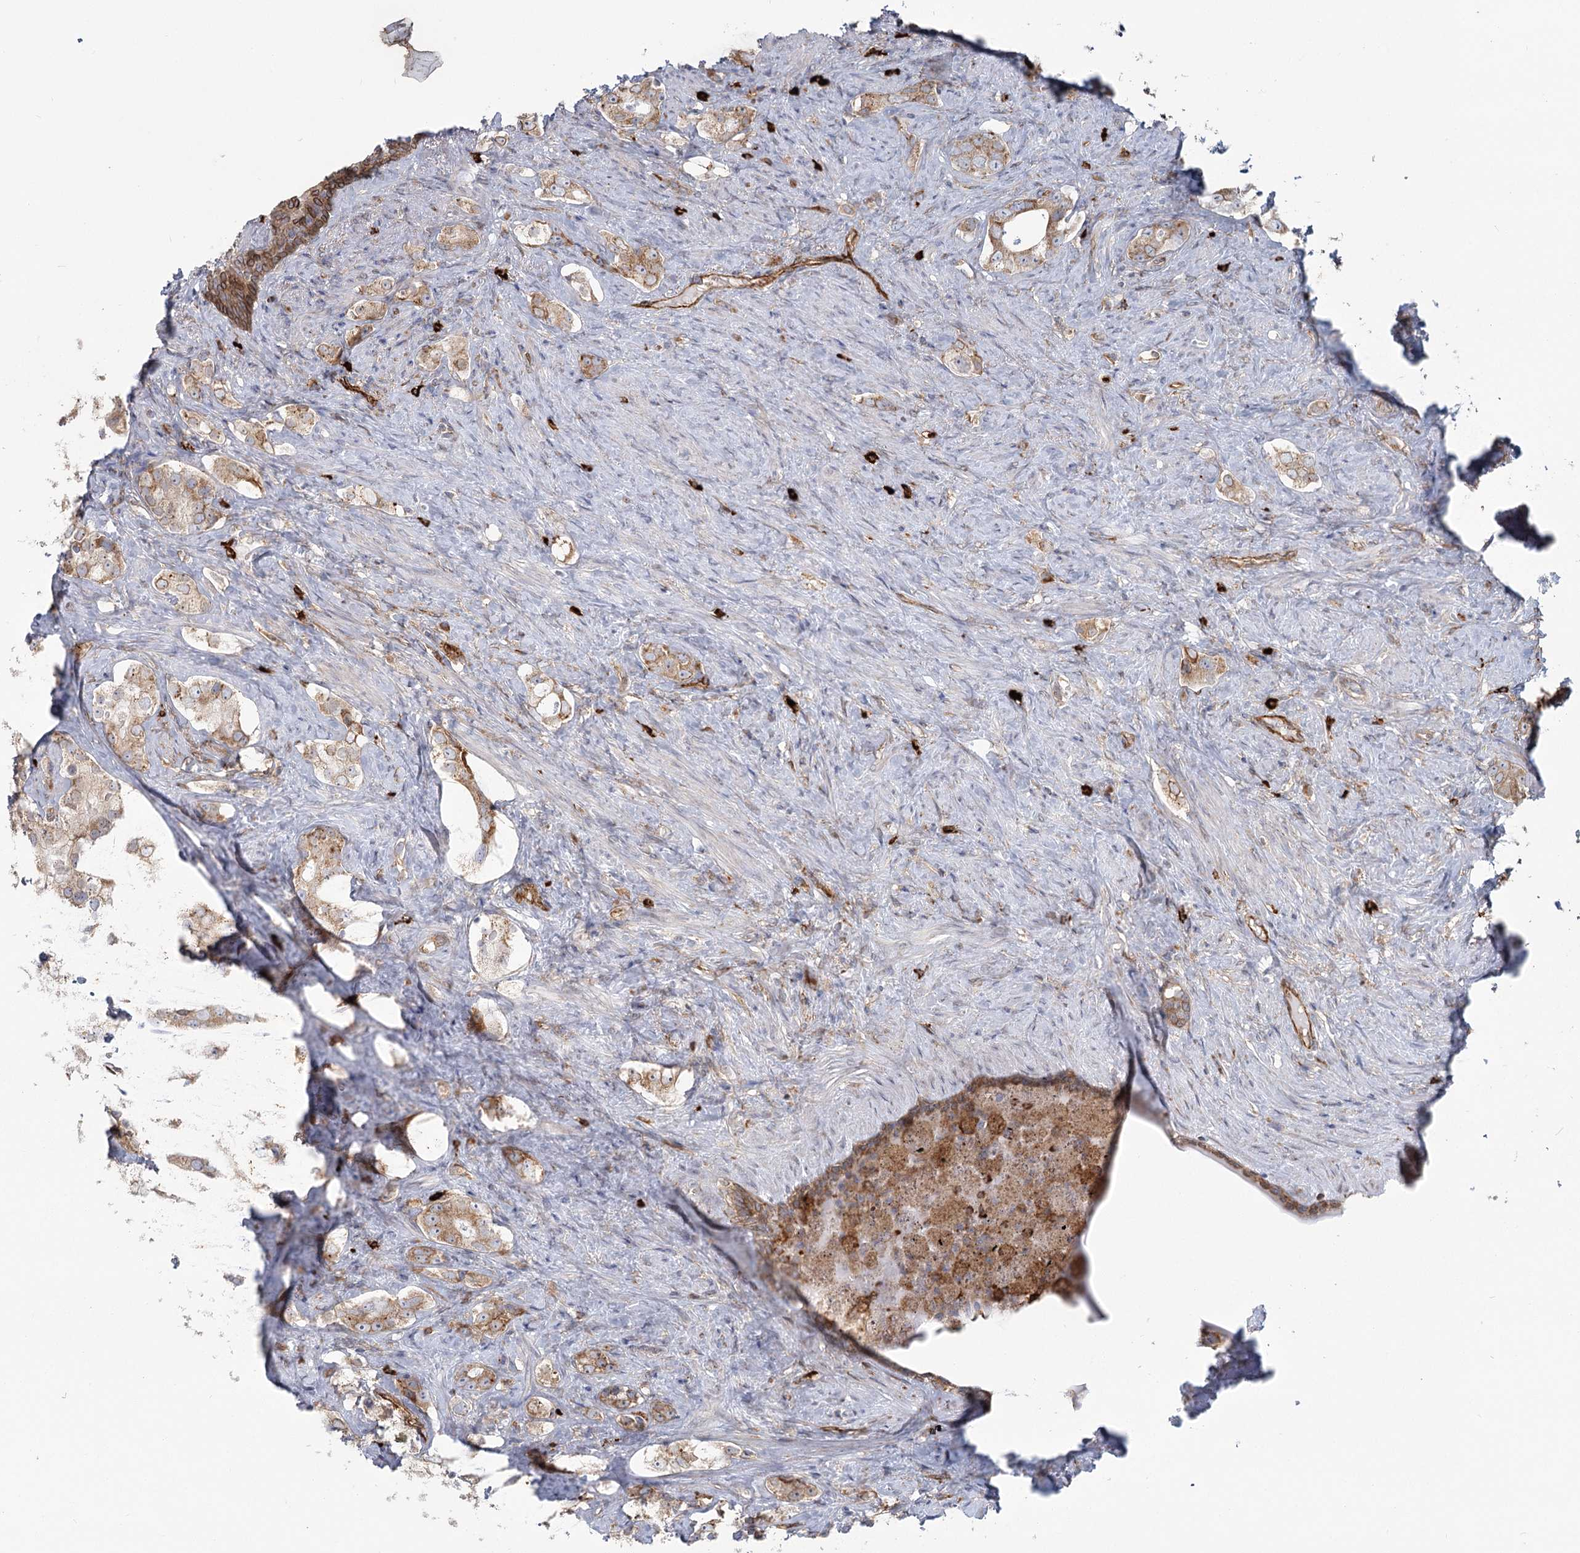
{"staining": {"intensity": "moderate", "quantity": ">75%", "location": "cytoplasmic/membranous"}, "tissue": "prostate cancer", "cell_type": "Tumor cells", "image_type": "cancer", "snomed": [{"axis": "morphology", "description": "Adenocarcinoma, High grade"}, {"axis": "topography", "description": "Prostate"}], "caption": "Immunohistochemical staining of prostate cancer (adenocarcinoma (high-grade)) reveals medium levels of moderate cytoplasmic/membranous protein staining in approximately >75% of tumor cells.", "gene": "HARS2", "patient": {"sex": "male", "age": 63}}